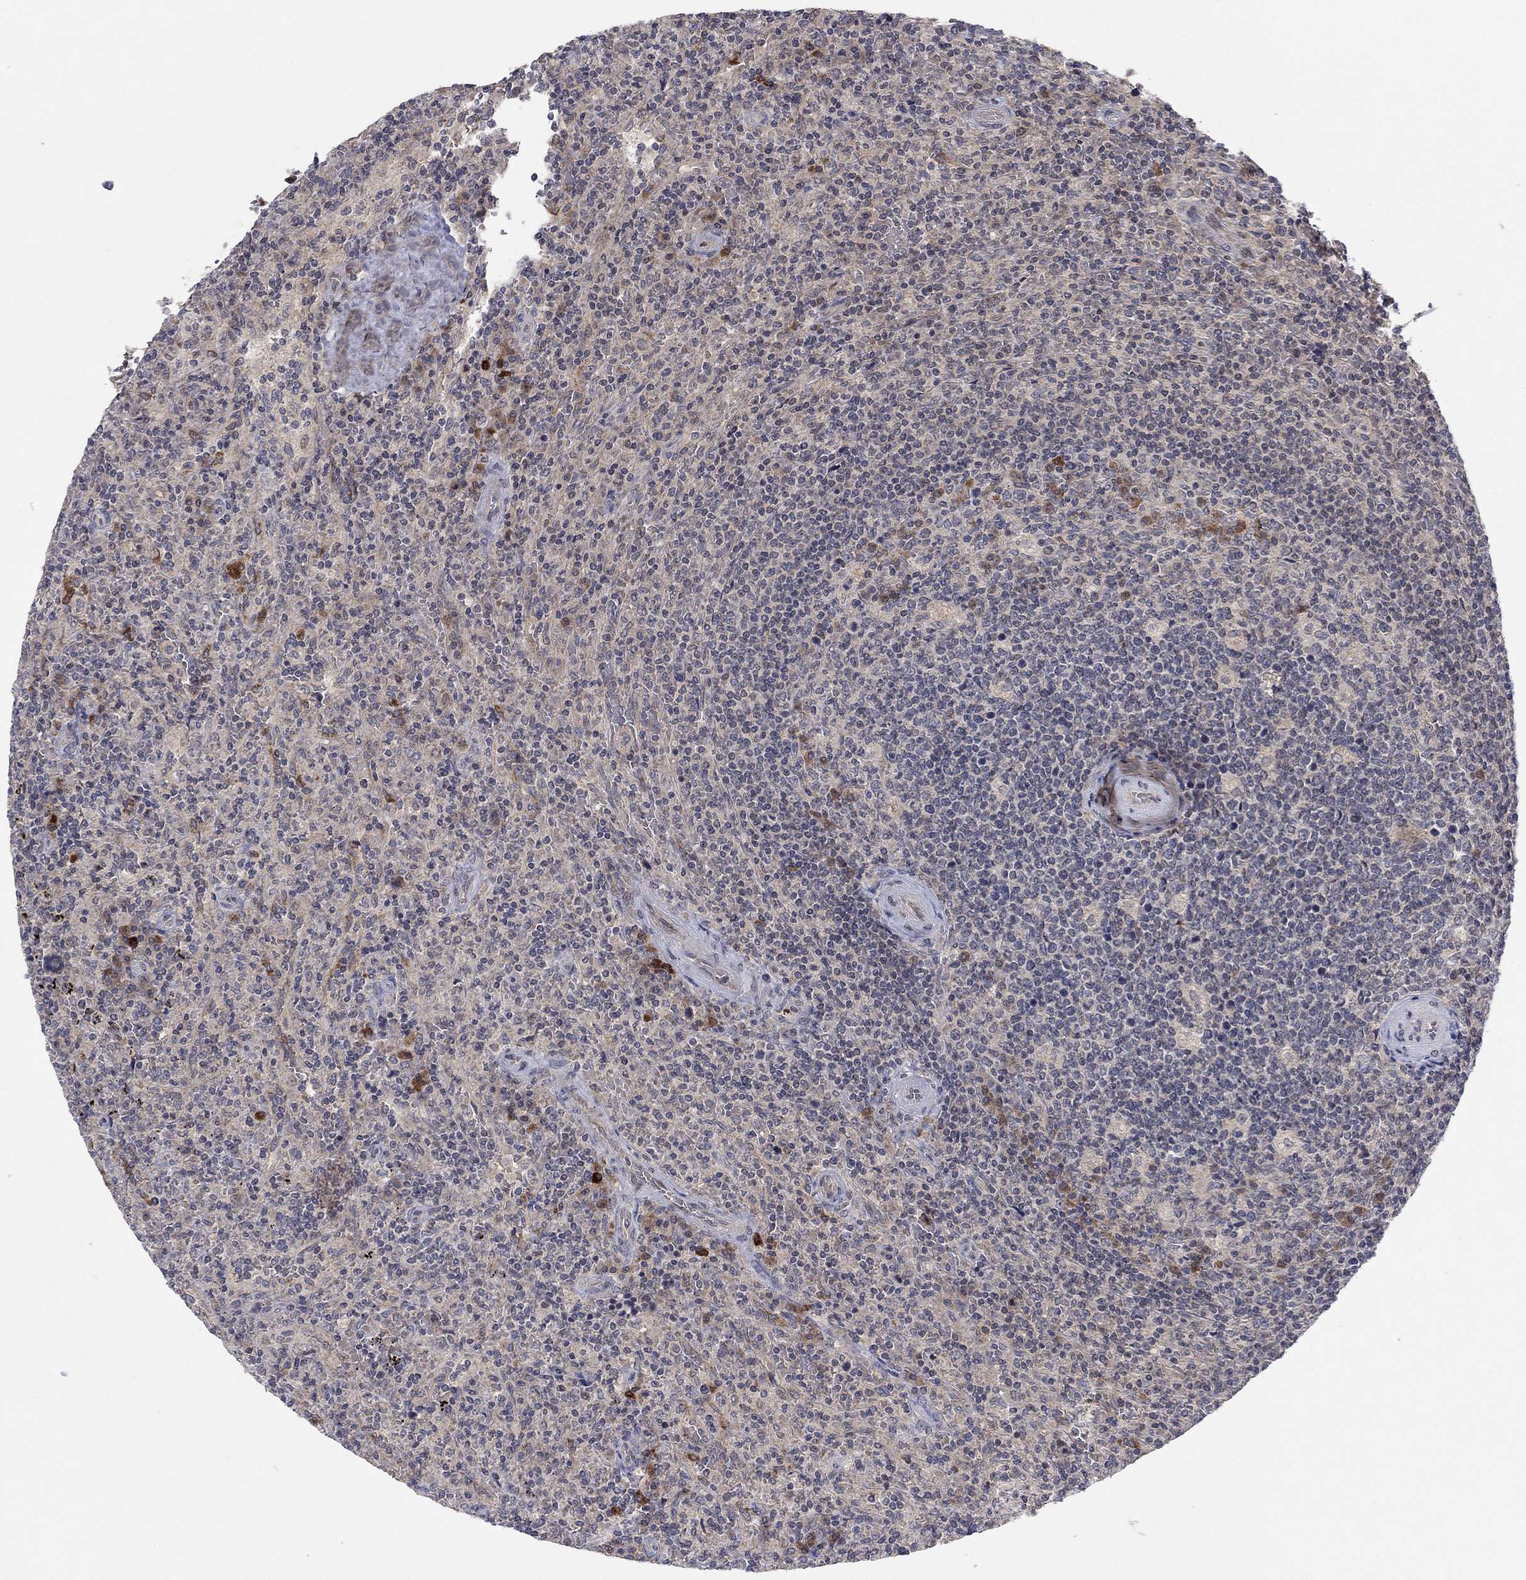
{"staining": {"intensity": "weak", "quantity": ">75%", "location": "cytoplasmic/membranous"}, "tissue": "lymphoma", "cell_type": "Tumor cells", "image_type": "cancer", "snomed": [{"axis": "morphology", "description": "Malignant lymphoma, non-Hodgkin's type, Low grade"}, {"axis": "topography", "description": "Spleen"}], "caption": "The micrograph shows immunohistochemical staining of lymphoma. There is weak cytoplasmic/membranous positivity is present in approximately >75% of tumor cells.", "gene": "IL4", "patient": {"sex": "male", "age": 62}}